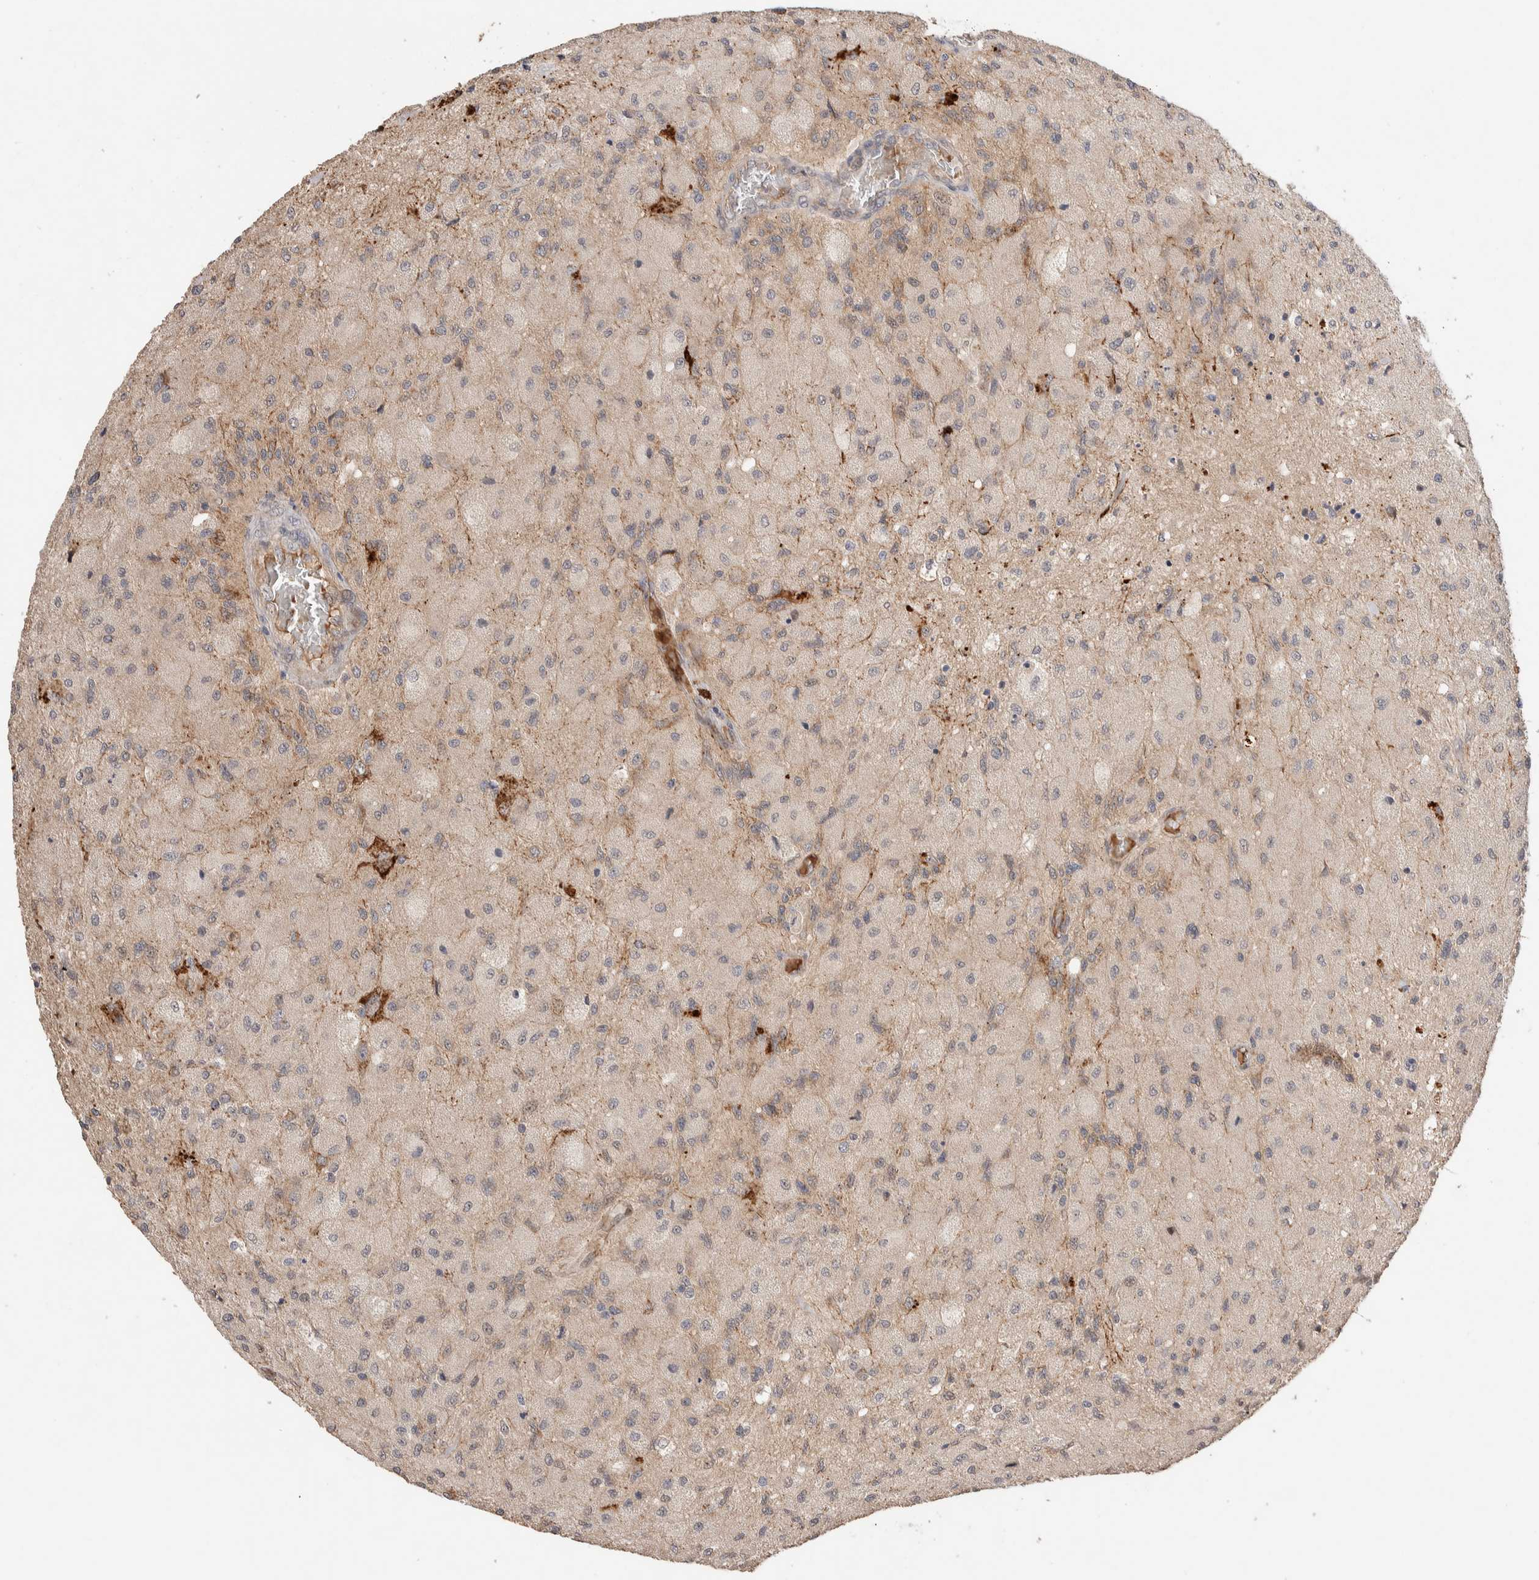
{"staining": {"intensity": "weak", "quantity": "<25%", "location": "cytoplasmic/membranous"}, "tissue": "glioma", "cell_type": "Tumor cells", "image_type": "cancer", "snomed": [{"axis": "morphology", "description": "Normal tissue, NOS"}, {"axis": "morphology", "description": "Glioma, malignant, High grade"}, {"axis": "topography", "description": "Cerebral cortex"}], "caption": "Tumor cells show no significant positivity in malignant high-grade glioma.", "gene": "CASK", "patient": {"sex": "male", "age": 77}}